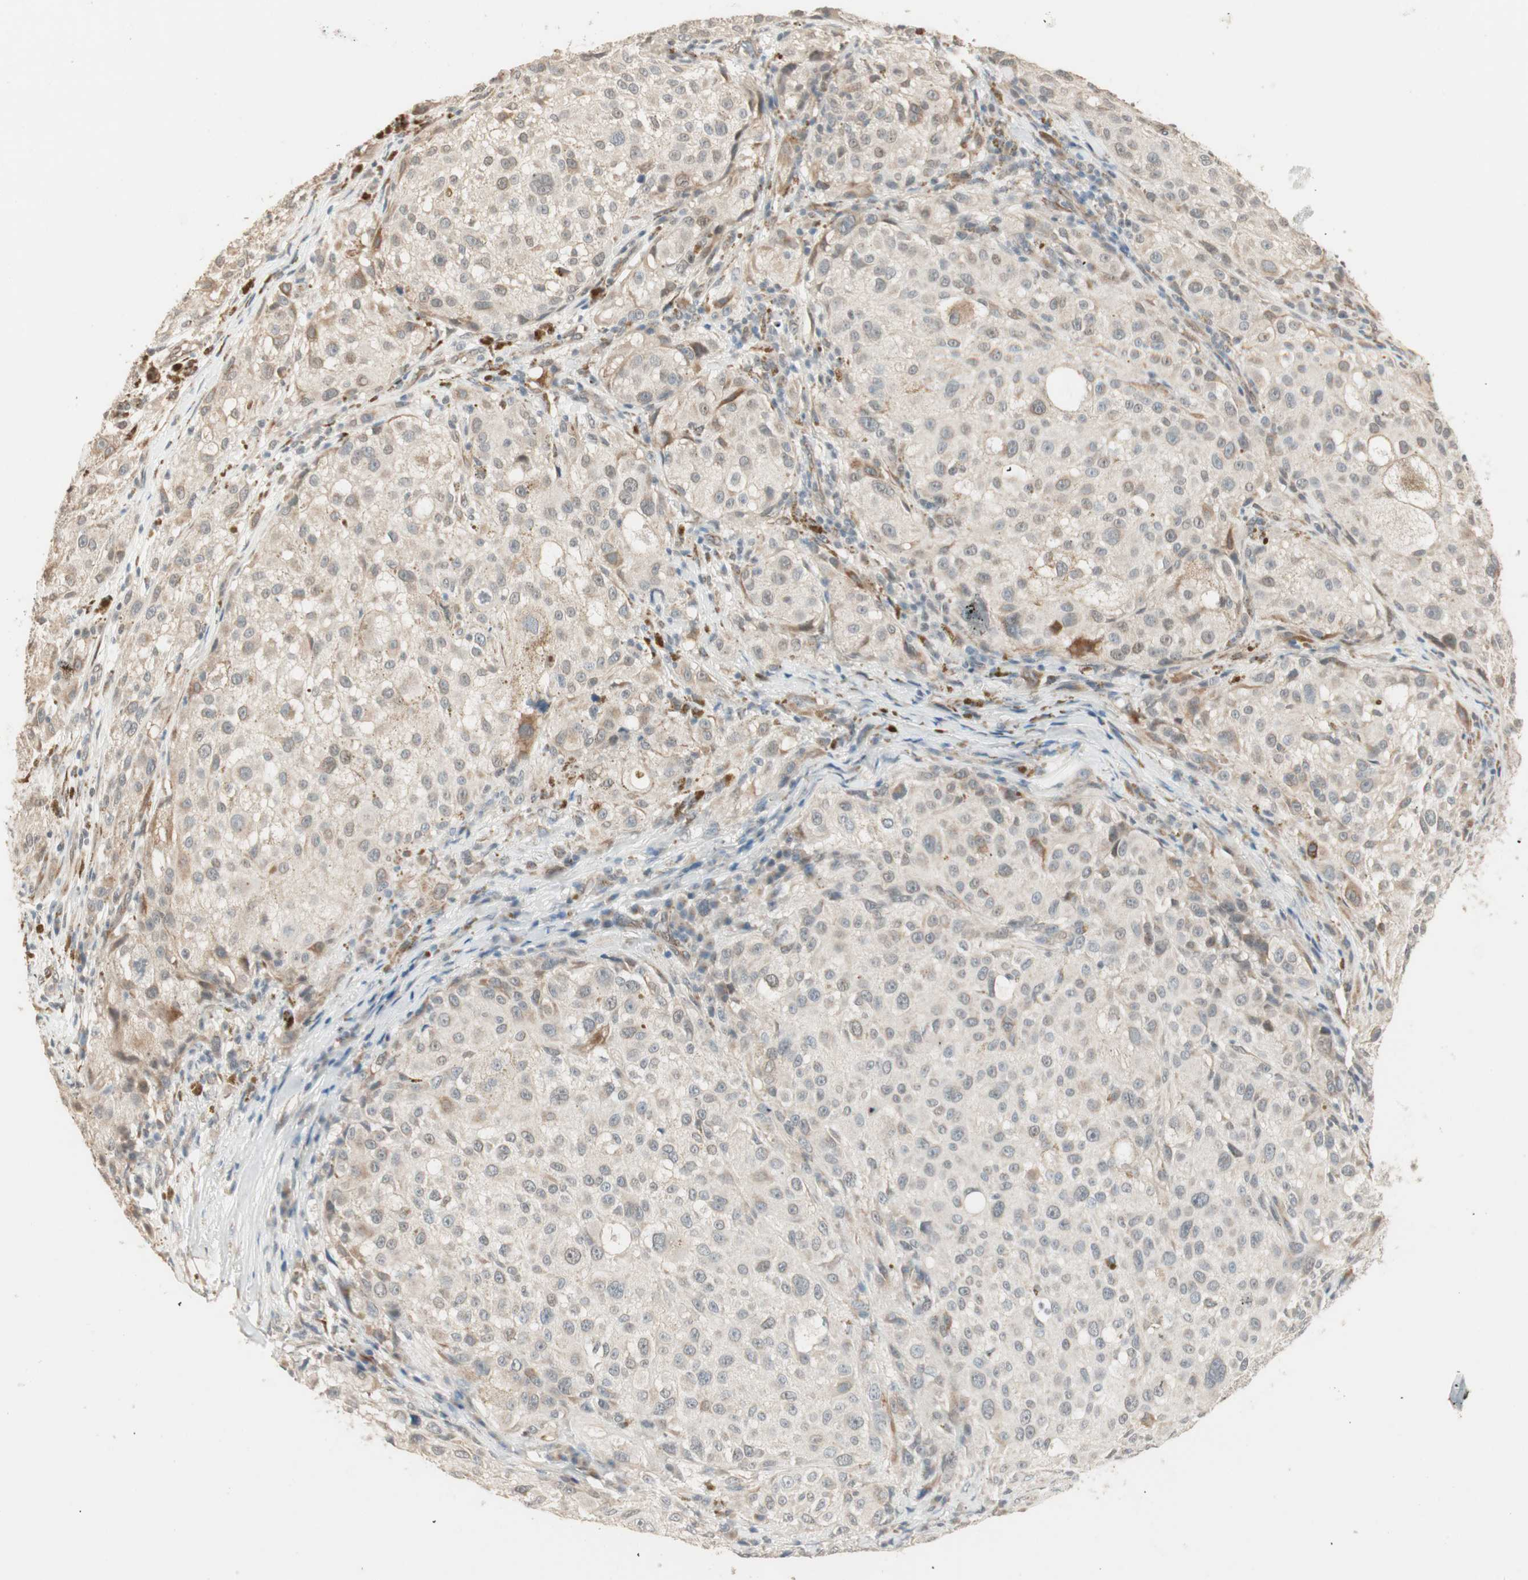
{"staining": {"intensity": "weak", "quantity": "25%-75%", "location": "cytoplasmic/membranous"}, "tissue": "melanoma", "cell_type": "Tumor cells", "image_type": "cancer", "snomed": [{"axis": "morphology", "description": "Necrosis, NOS"}, {"axis": "morphology", "description": "Malignant melanoma, NOS"}, {"axis": "topography", "description": "Skin"}], "caption": "Protein staining of malignant melanoma tissue exhibits weak cytoplasmic/membranous positivity in approximately 25%-75% of tumor cells.", "gene": "TASOR", "patient": {"sex": "female", "age": 87}}